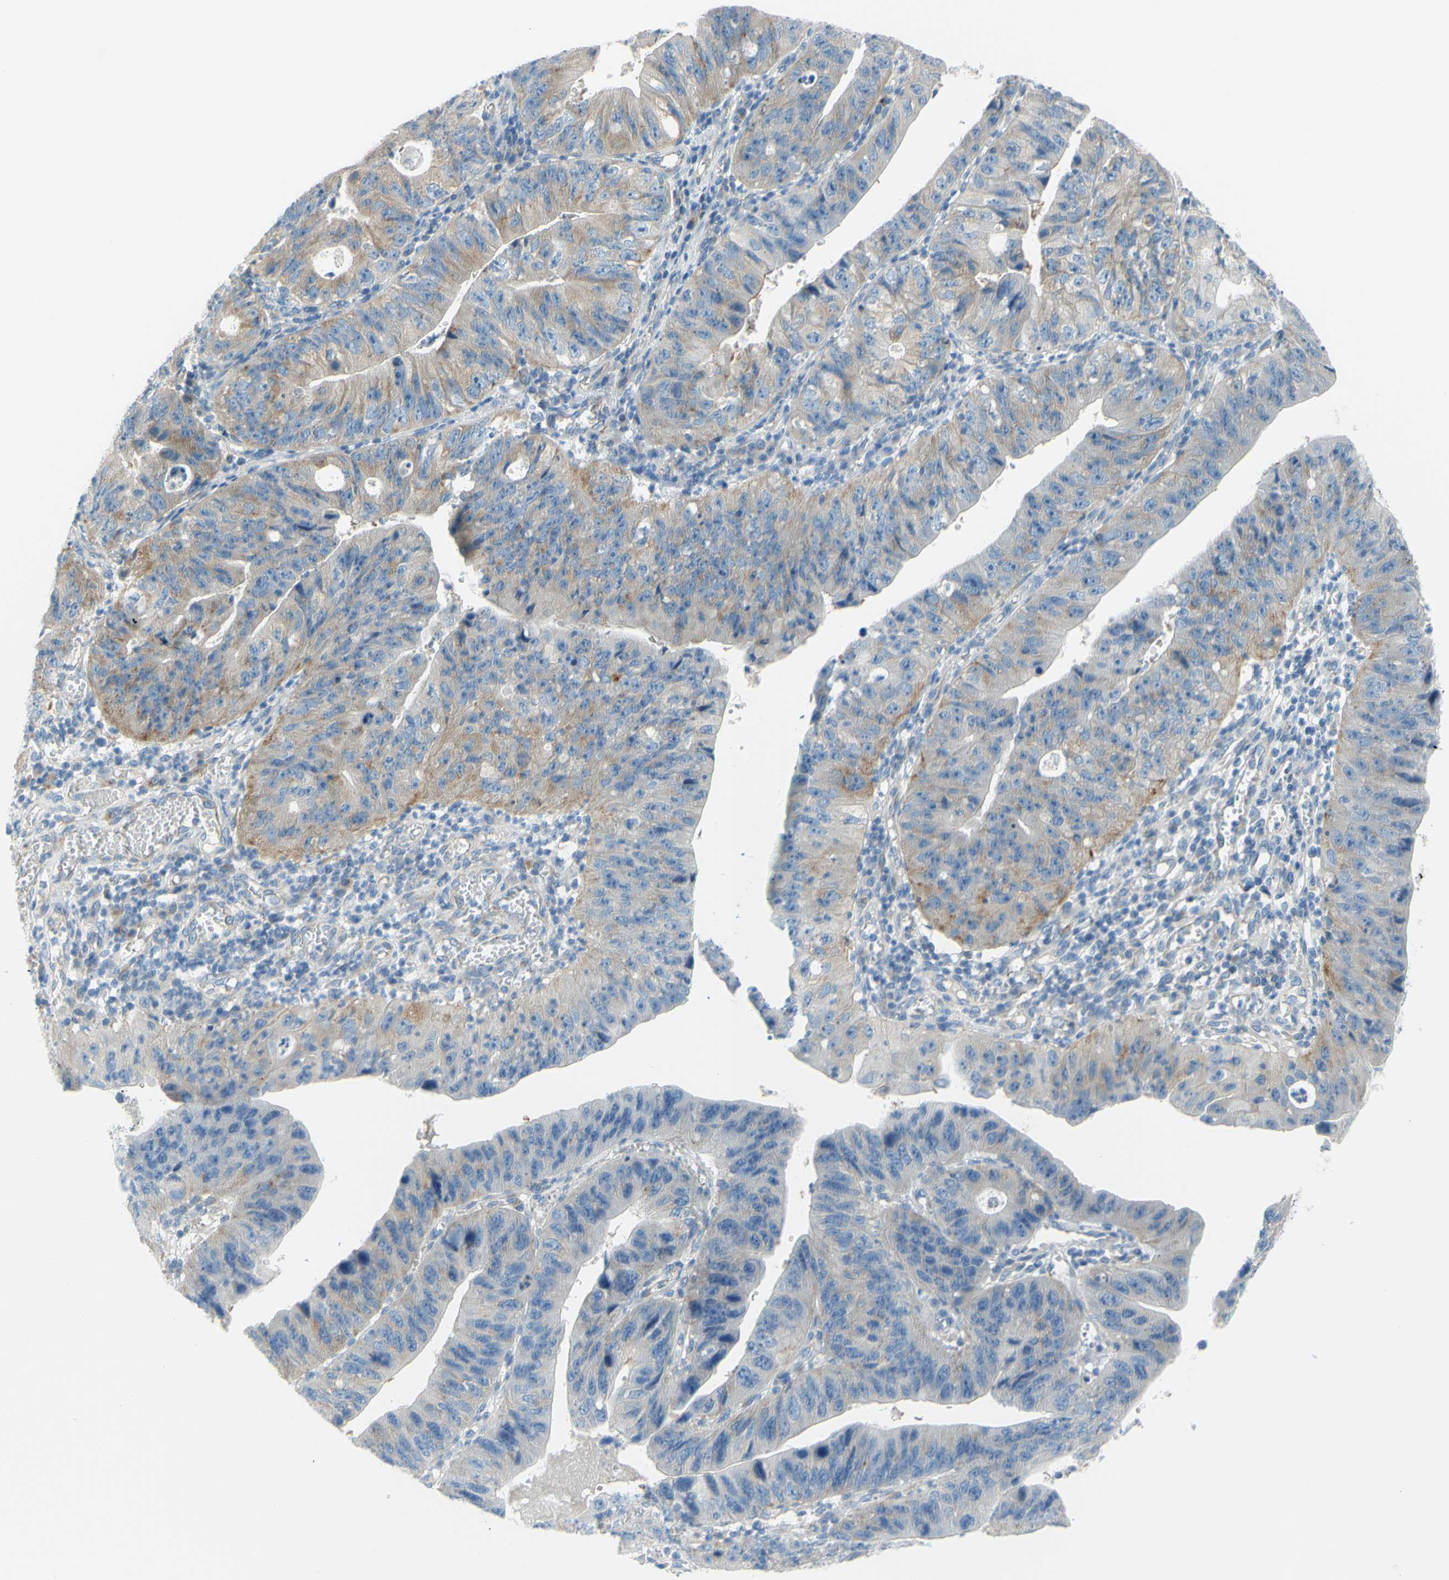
{"staining": {"intensity": "moderate", "quantity": ">75%", "location": "cytoplasmic/membranous"}, "tissue": "stomach cancer", "cell_type": "Tumor cells", "image_type": "cancer", "snomed": [{"axis": "morphology", "description": "Adenocarcinoma, NOS"}, {"axis": "topography", "description": "Stomach"}], "caption": "IHC image of neoplastic tissue: human stomach cancer stained using IHC shows medium levels of moderate protein expression localized specifically in the cytoplasmic/membranous of tumor cells, appearing as a cytoplasmic/membranous brown color.", "gene": "FRMD4B", "patient": {"sex": "male", "age": 59}}